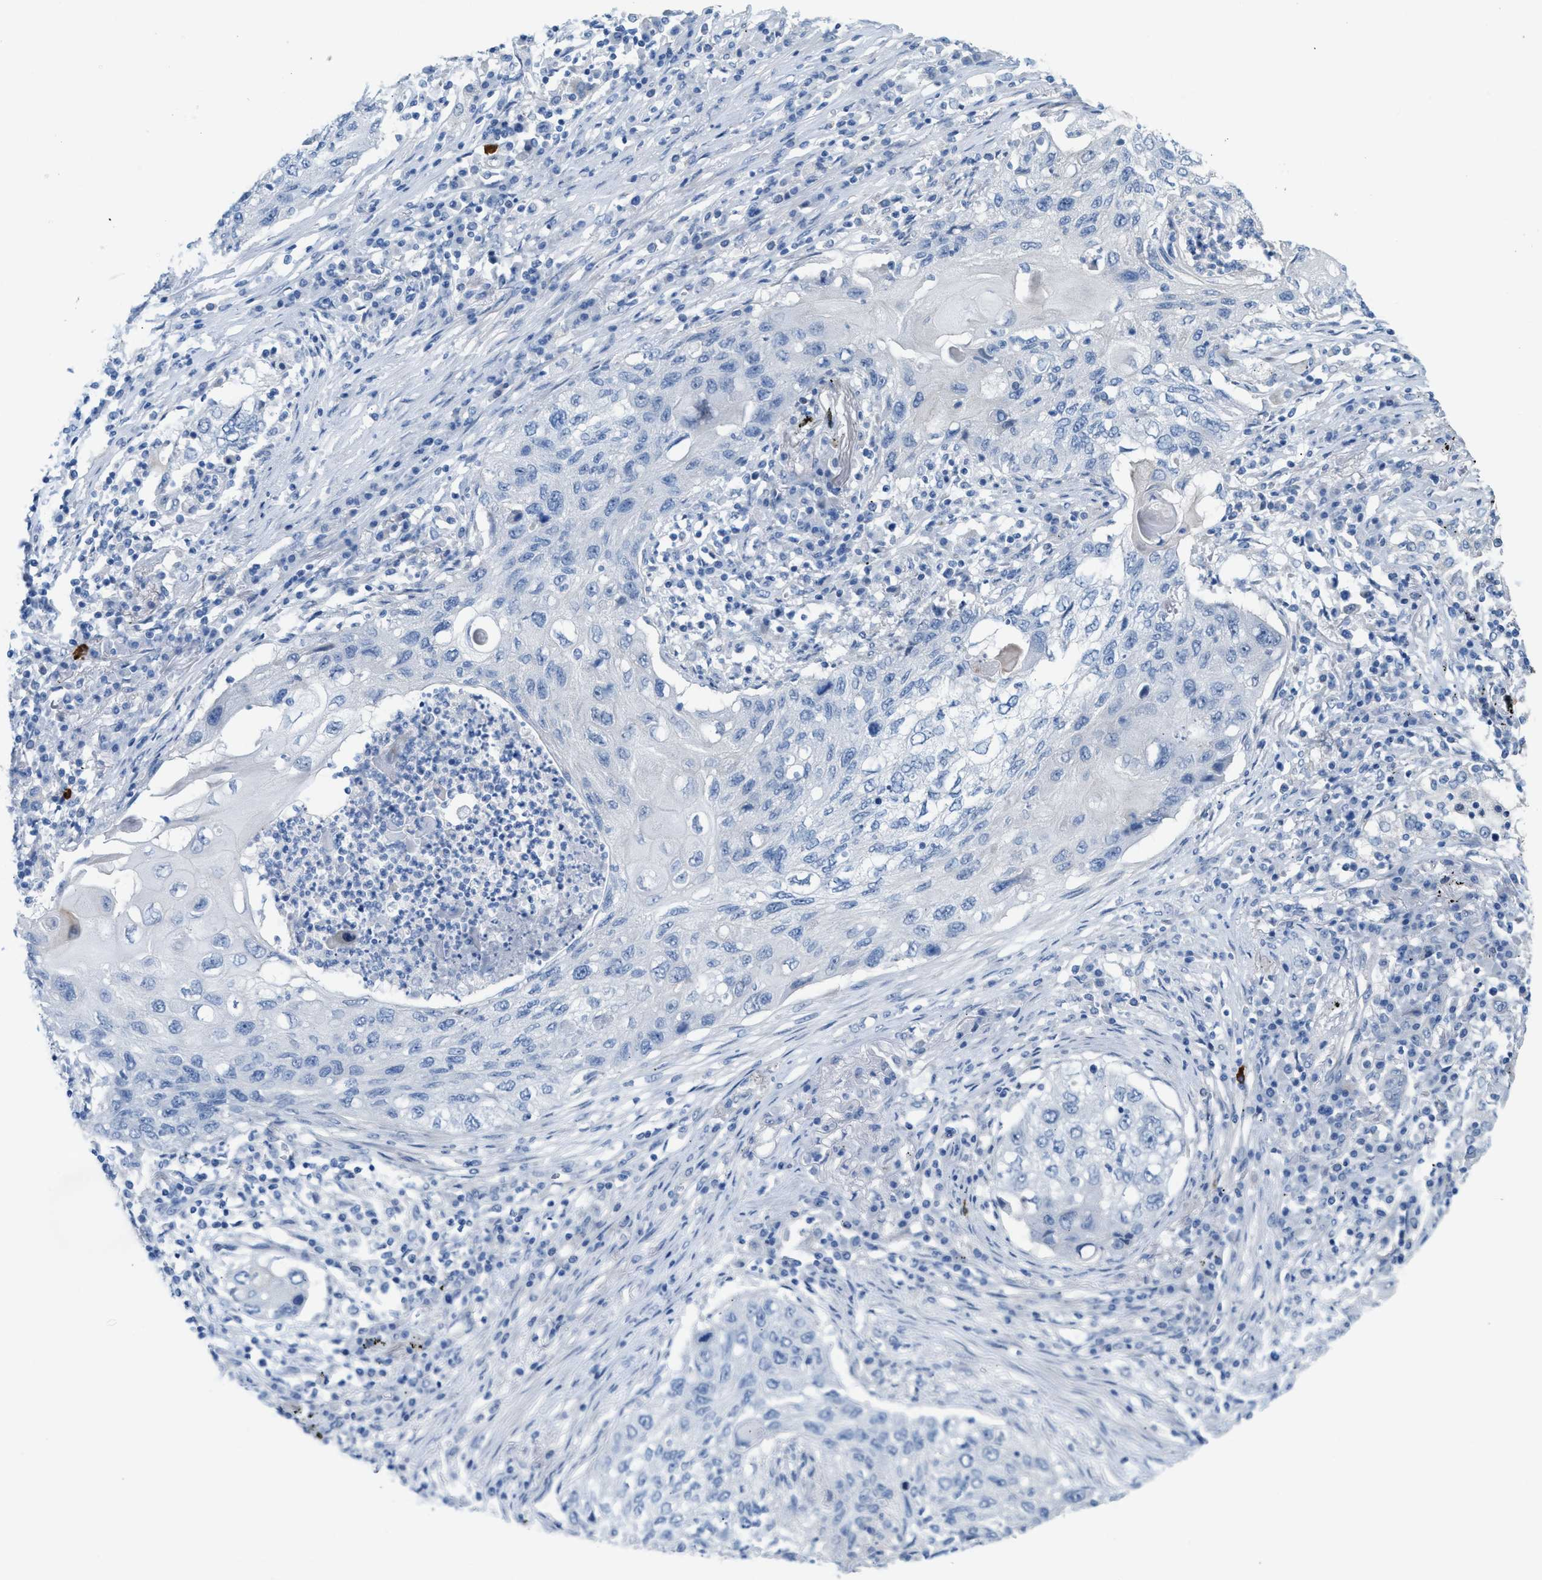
{"staining": {"intensity": "negative", "quantity": "none", "location": "none"}, "tissue": "lung cancer", "cell_type": "Tumor cells", "image_type": "cancer", "snomed": [{"axis": "morphology", "description": "Squamous cell carcinoma, NOS"}, {"axis": "topography", "description": "Lung"}], "caption": "Immunohistochemical staining of lung cancer demonstrates no significant positivity in tumor cells.", "gene": "MPP3", "patient": {"sex": "female", "age": 63}}